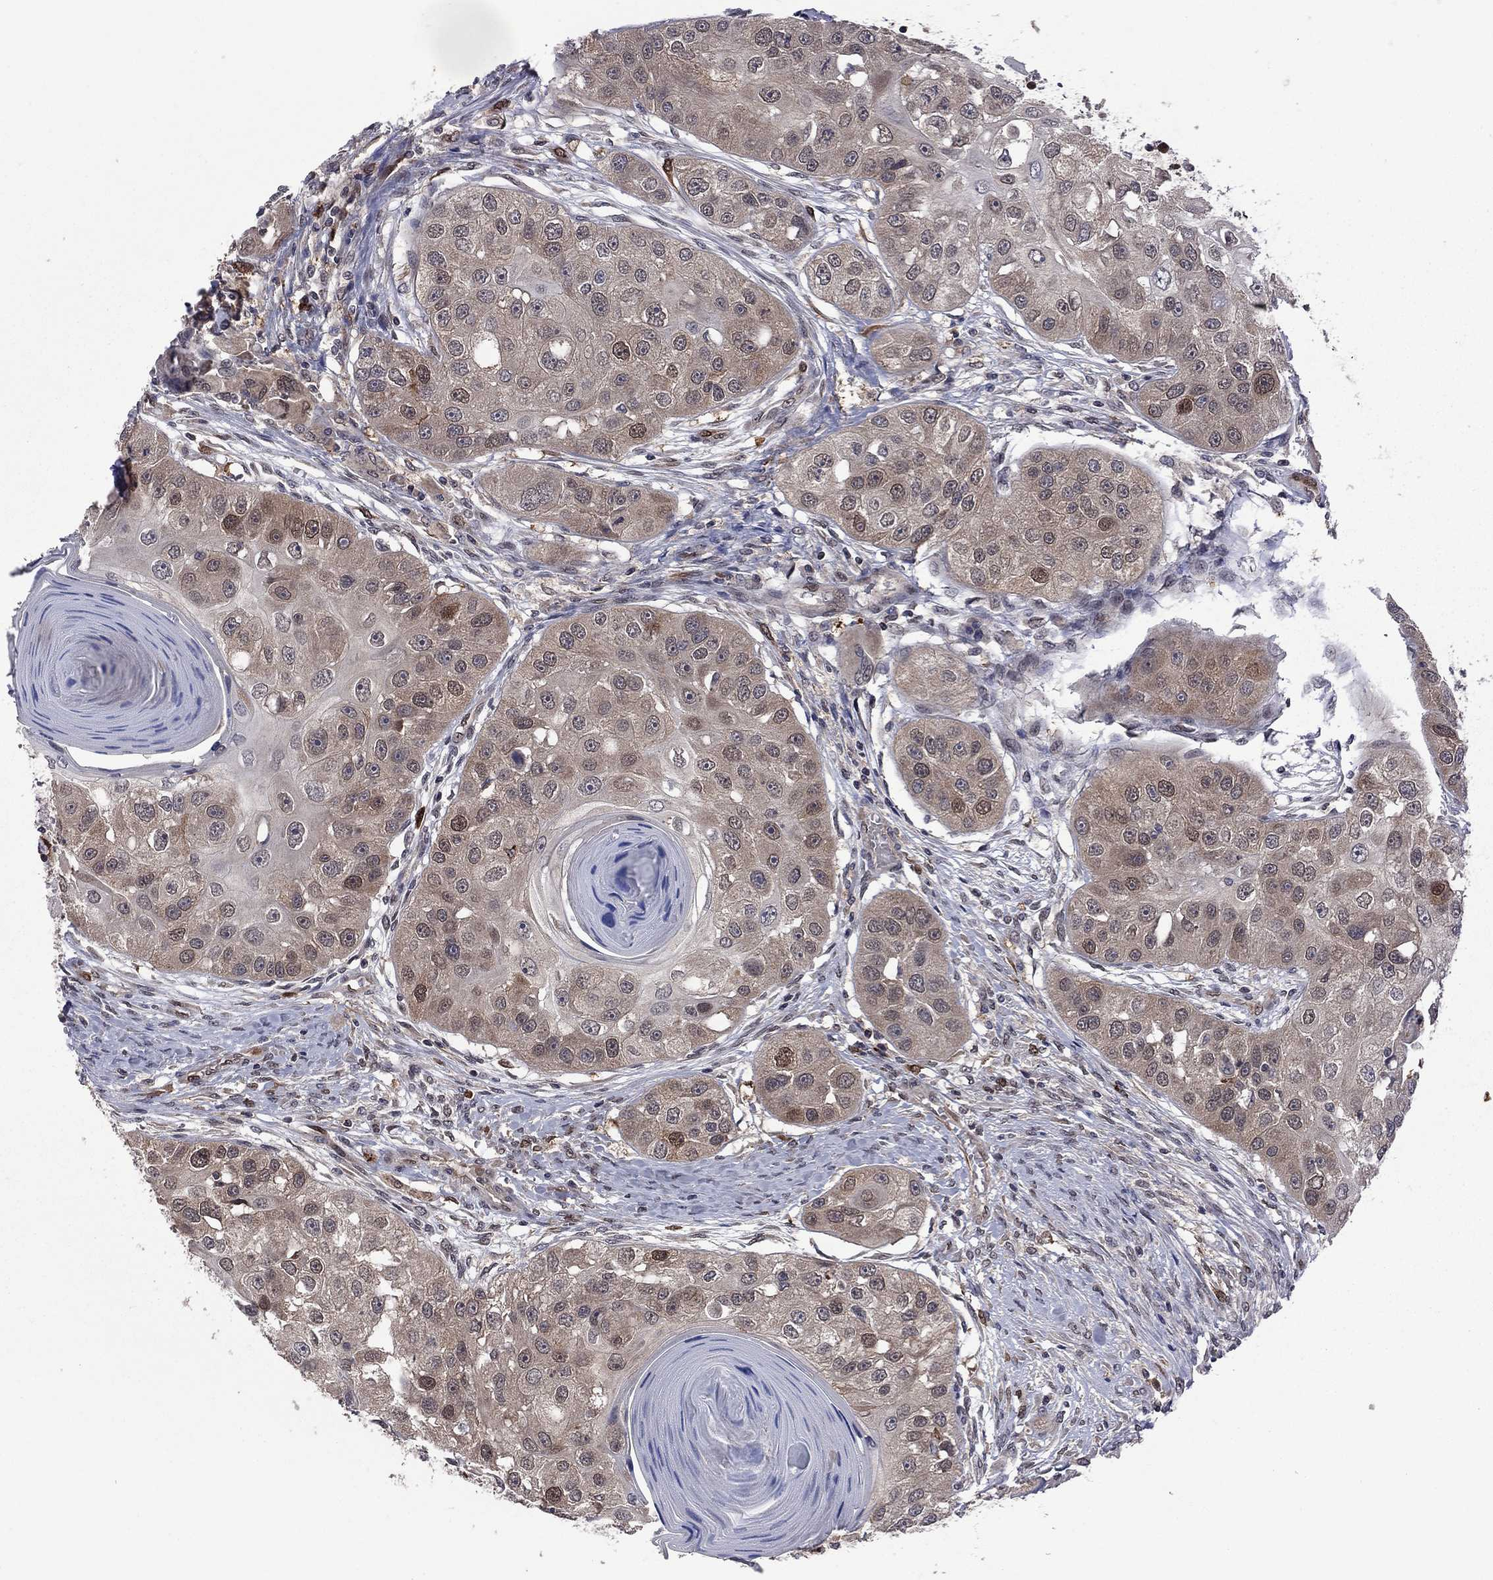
{"staining": {"intensity": "weak", "quantity": ">75%", "location": "cytoplasmic/membranous"}, "tissue": "head and neck cancer", "cell_type": "Tumor cells", "image_type": "cancer", "snomed": [{"axis": "morphology", "description": "Normal tissue, NOS"}, {"axis": "morphology", "description": "Squamous cell carcinoma, NOS"}, {"axis": "topography", "description": "Skeletal muscle"}, {"axis": "topography", "description": "Head-Neck"}], "caption": "Immunohistochemical staining of human head and neck cancer (squamous cell carcinoma) shows low levels of weak cytoplasmic/membranous protein positivity in approximately >75% of tumor cells. Using DAB (brown) and hematoxylin (blue) stains, captured at high magnification using brightfield microscopy.", "gene": "GPAA1", "patient": {"sex": "male", "age": 51}}